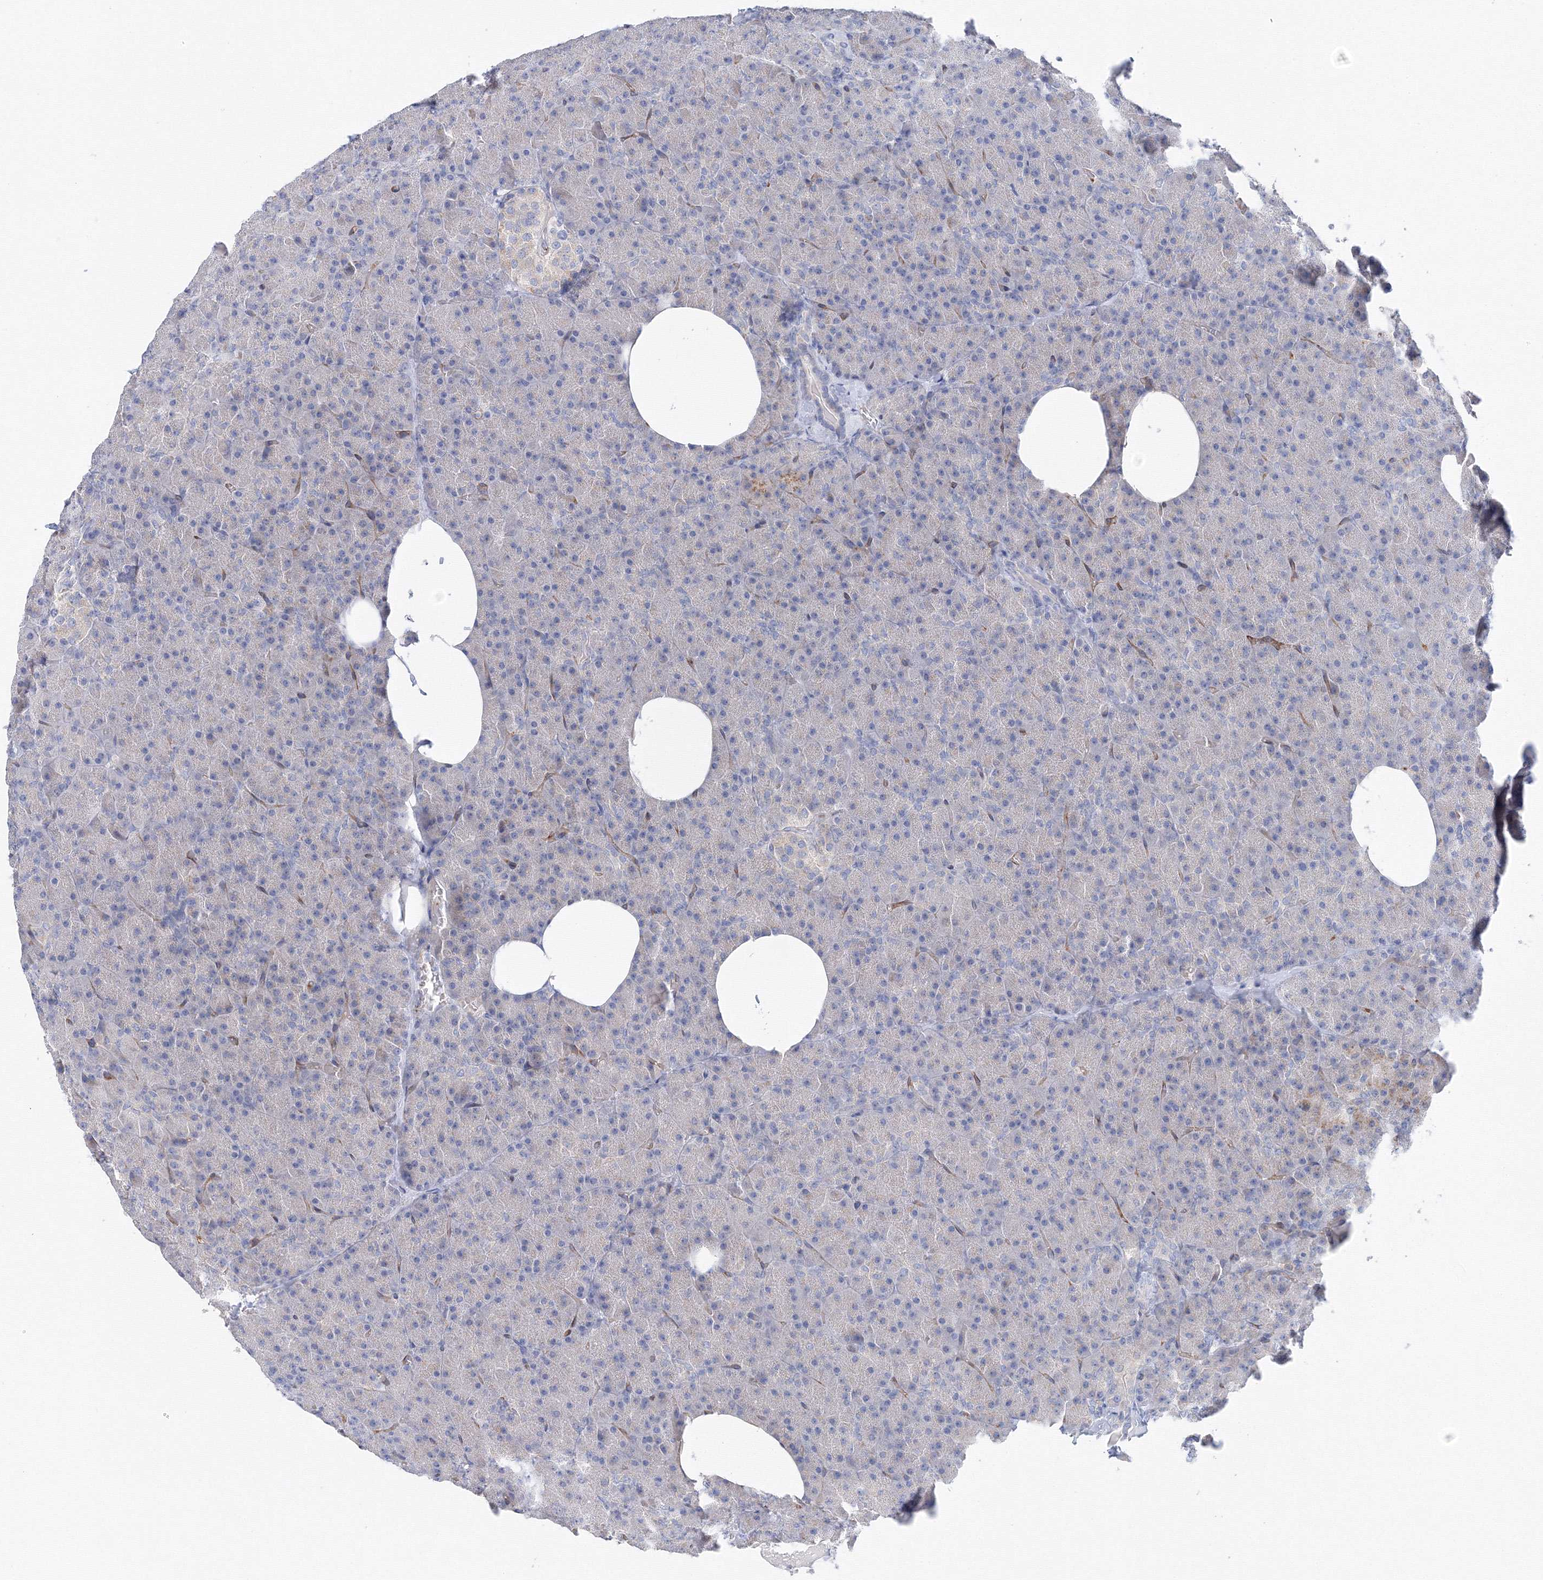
{"staining": {"intensity": "negative", "quantity": "none", "location": "none"}, "tissue": "pancreas", "cell_type": "Exocrine glandular cells", "image_type": "normal", "snomed": [{"axis": "morphology", "description": "Normal tissue, NOS"}, {"axis": "morphology", "description": "Carcinoid, malignant, NOS"}, {"axis": "topography", "description": "Pancreas"}], "caption": "The immunohistochemistry photomicrograph has no significant positivity in exocrine glandular cells of pancreas.", "gene": "TAMM41", "patient": {"sex": "female", "age": 35}}